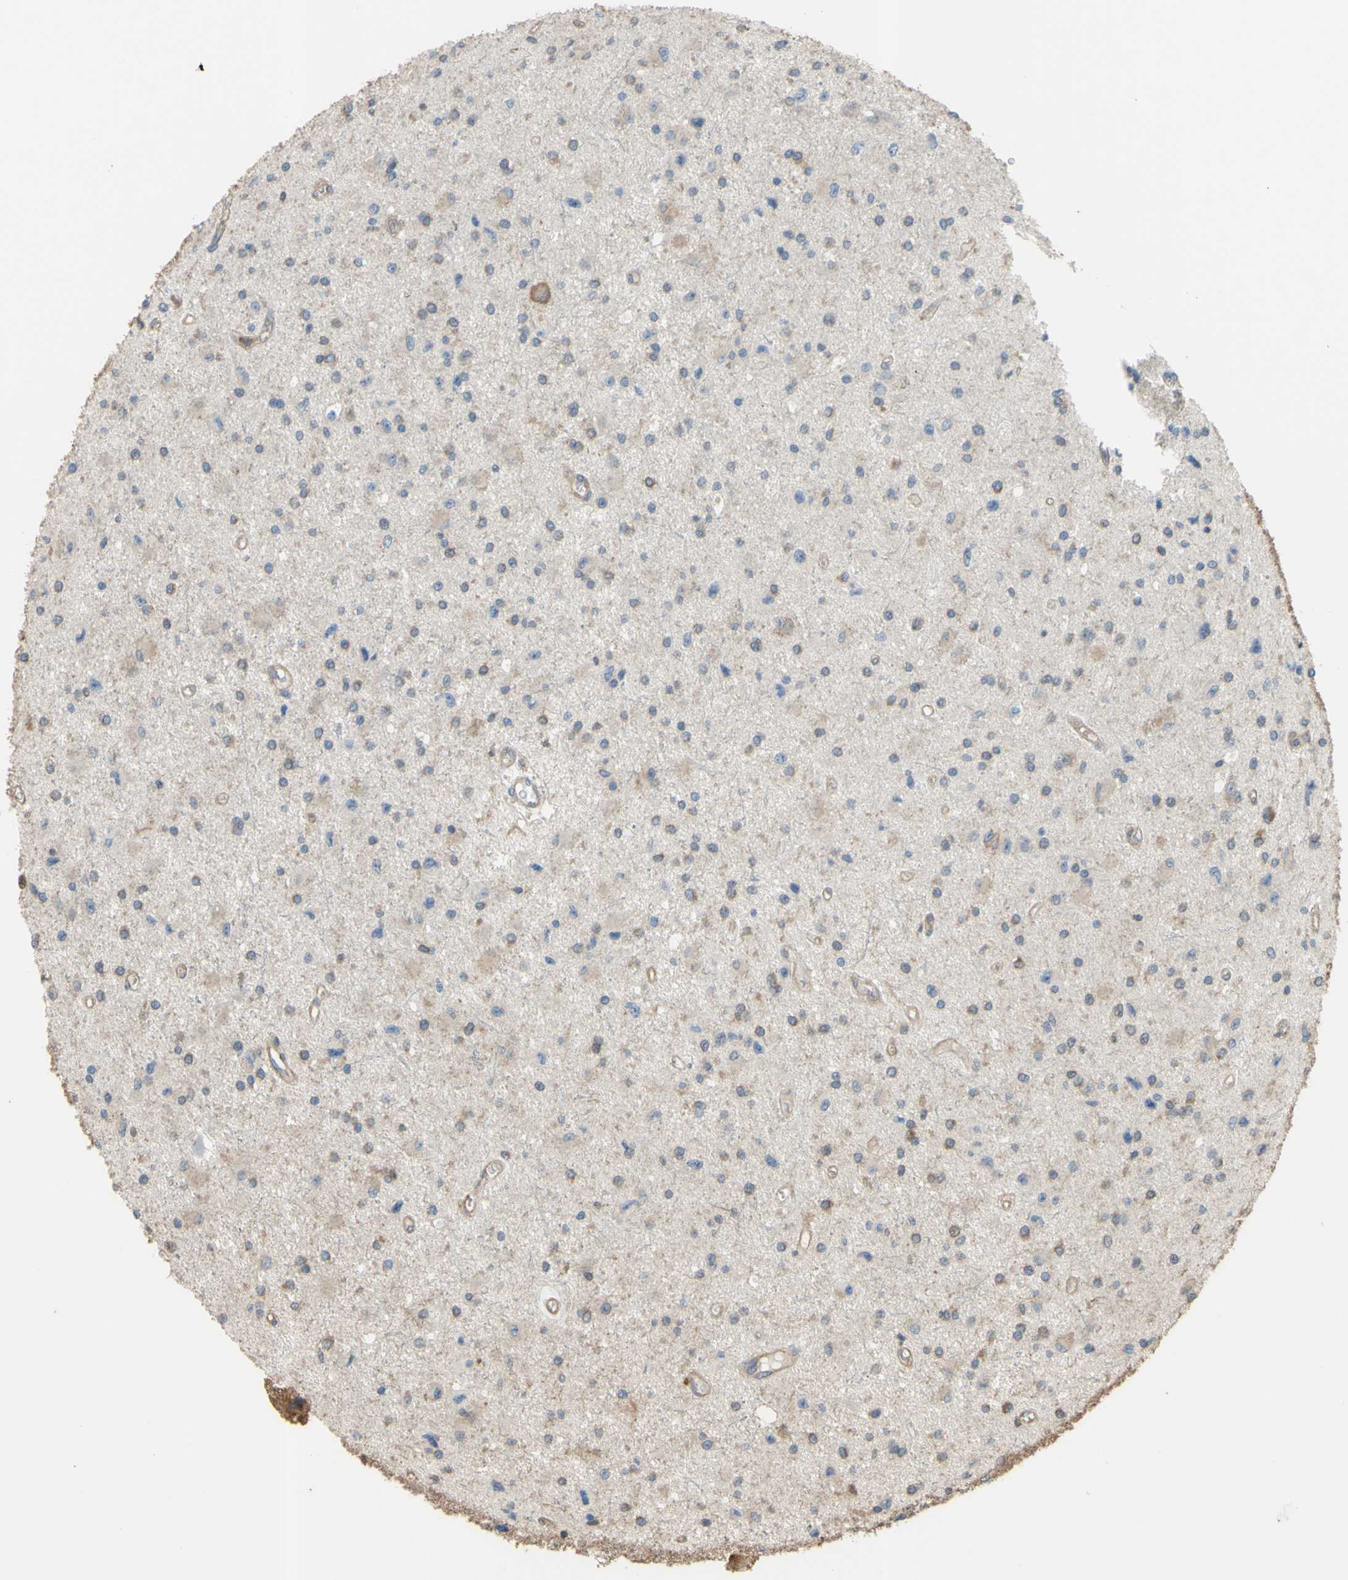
{"staining": {"intensity": "moderate", "quantity": ">75%", "location": "cytoplasmic/membranous"}, "tissue": "glioma", "cell_type": "Tumor cells", "image_type": "cancer", "snomed": [{"axis": "morphology", "description": "Glioma, malignant, Low grade"}, {"axis": "topography", "description": "Brain"}], "caption": "Moderate cytoplasmic/membranous expression for a protein is seen in about >75% of tumor cells of glioma using immunohistochemistry (IHC).", "gene": "CTTN", "patient": {"sex": "male", "age": 58}}